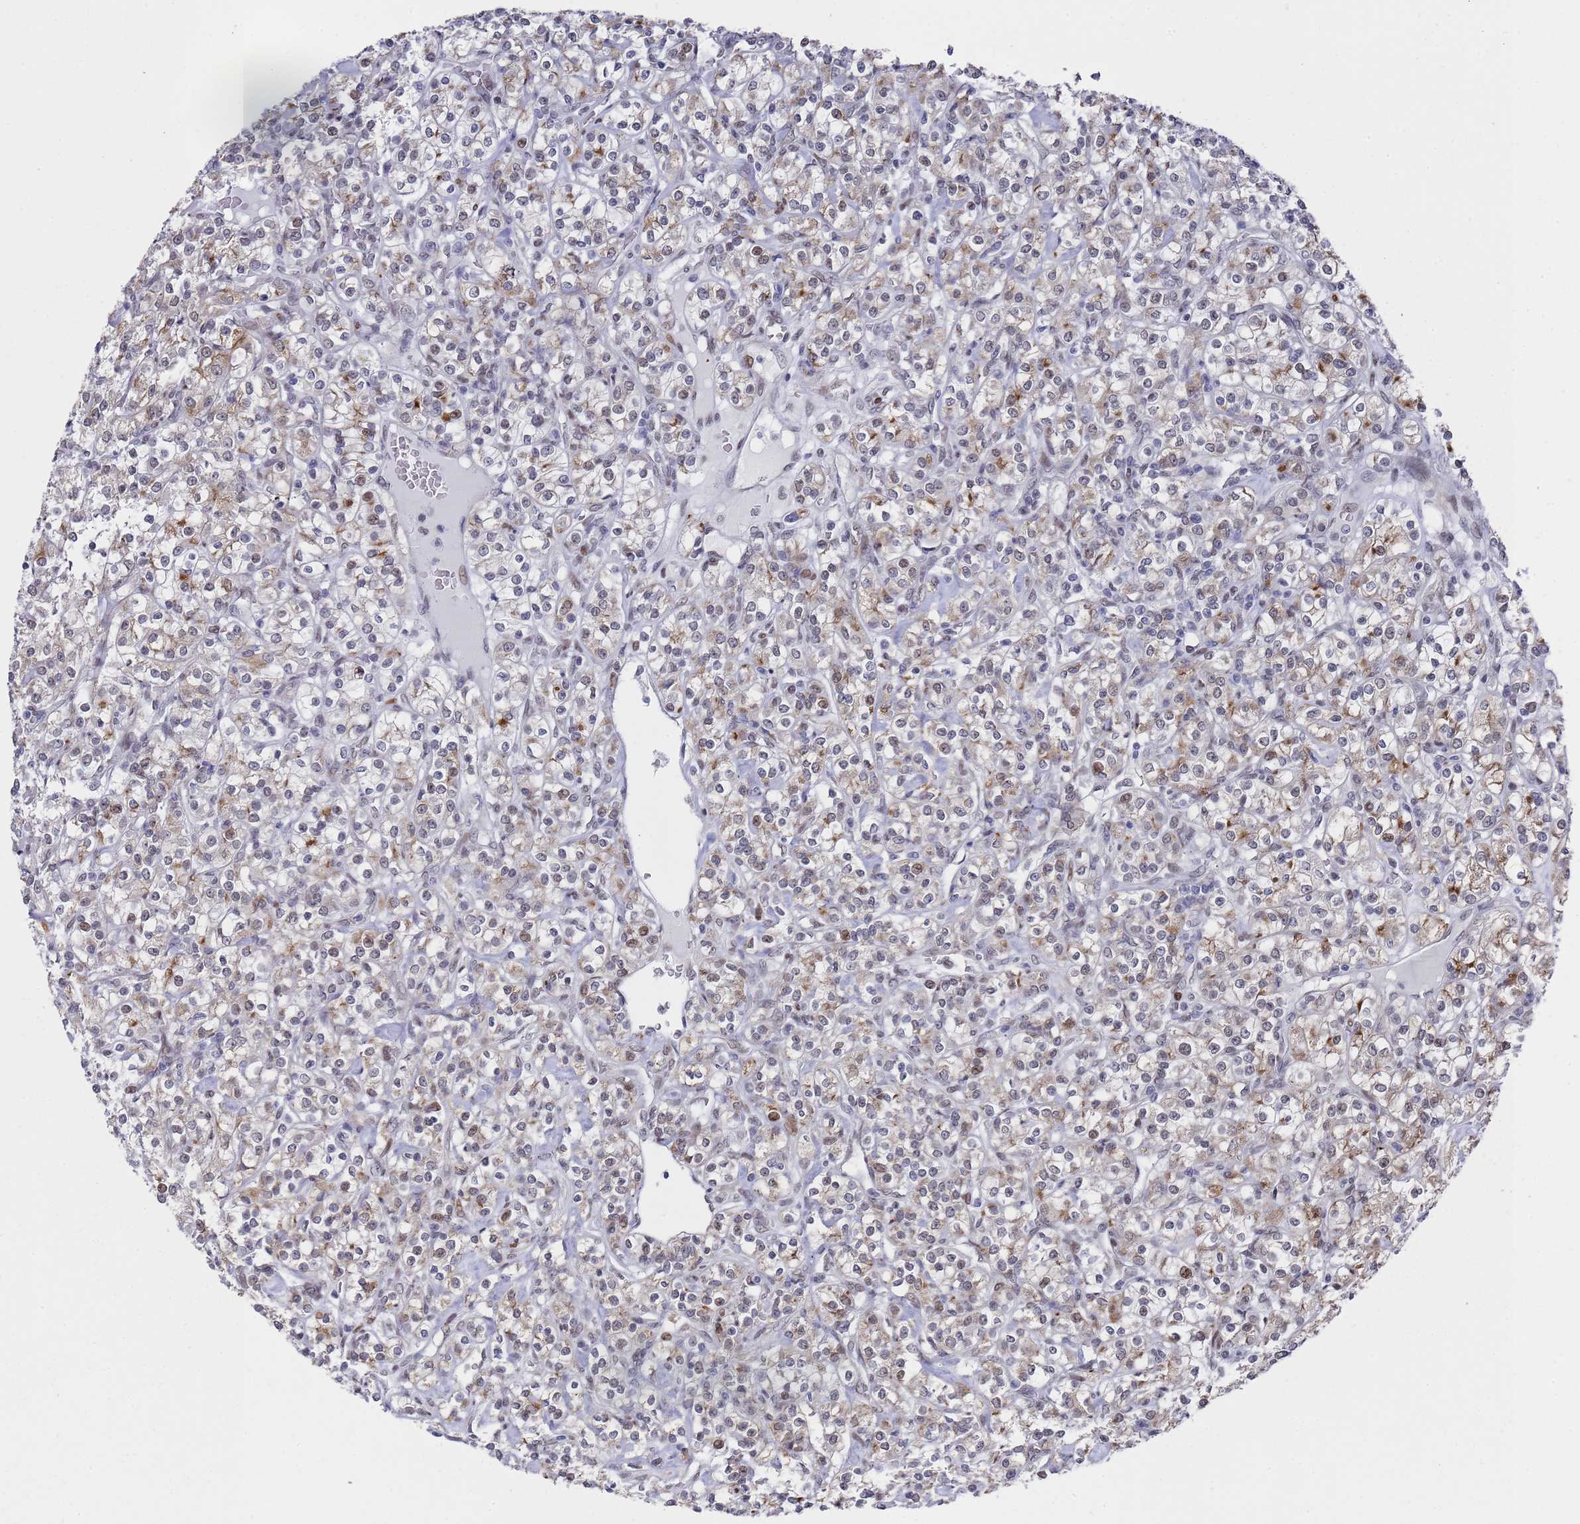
{"staining": {"intensity": "moderate", "quantity": "25%-75%", "location": "cytoplasmic/membranous,nuclear"}, "tissue": "renal cancer", "cell_type": "Tumor cells", "image_type": "cancer", "snomed": [{"axis": "morphology", "description": "Adenocarcinoma, NOS"}, {"axis": "topography", "description": "Kidney"}], "caption": "The immunohistochemical stain highlights moderate cytoplasmic/membranous and nuclear positivity in tumor cells of renal adenocarcinoma tissue.", "gene": "COPS6", "patient": {"sex": "male", "age": 77}}